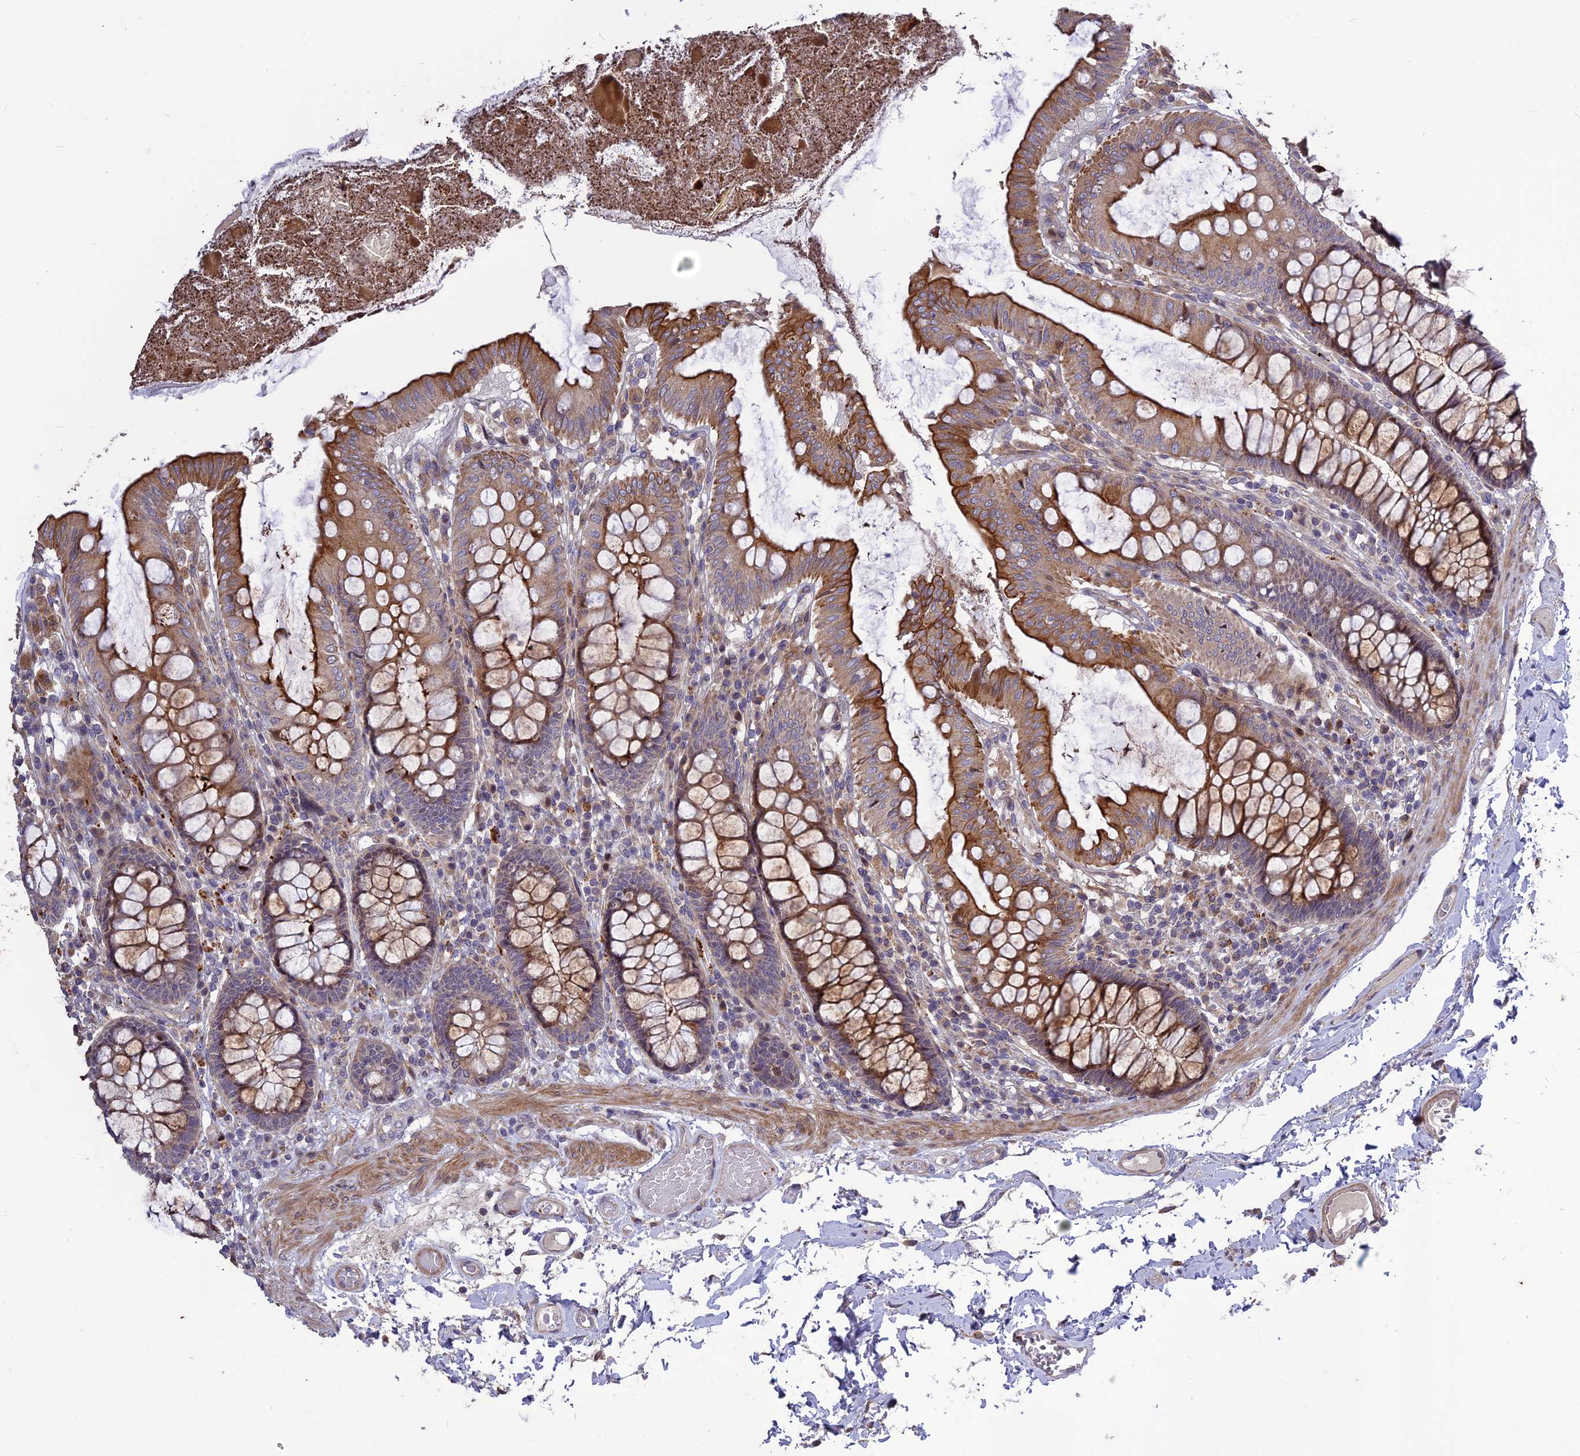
{"staining": {"intensity": "moderate", "quantity": ">75%", "location": "cytoplasmic/membranous"}, "tissue": "colon", "cell_type": "Endothelial cells", "image_type": "normal", "snomed": [{"axis": "morphology", "description": "Normal tissue, NOS"}, {"axis": "topography", "description": "Colon"}], "caption": "Approximately >75% of endothelial cells in unremarkable human colon show moderate cytoplasmic/membranous protein staining as visualized by brown immunohistochemical staining.", "gene": "SPG21", "patient": {"sex": "male", "age": 84}}